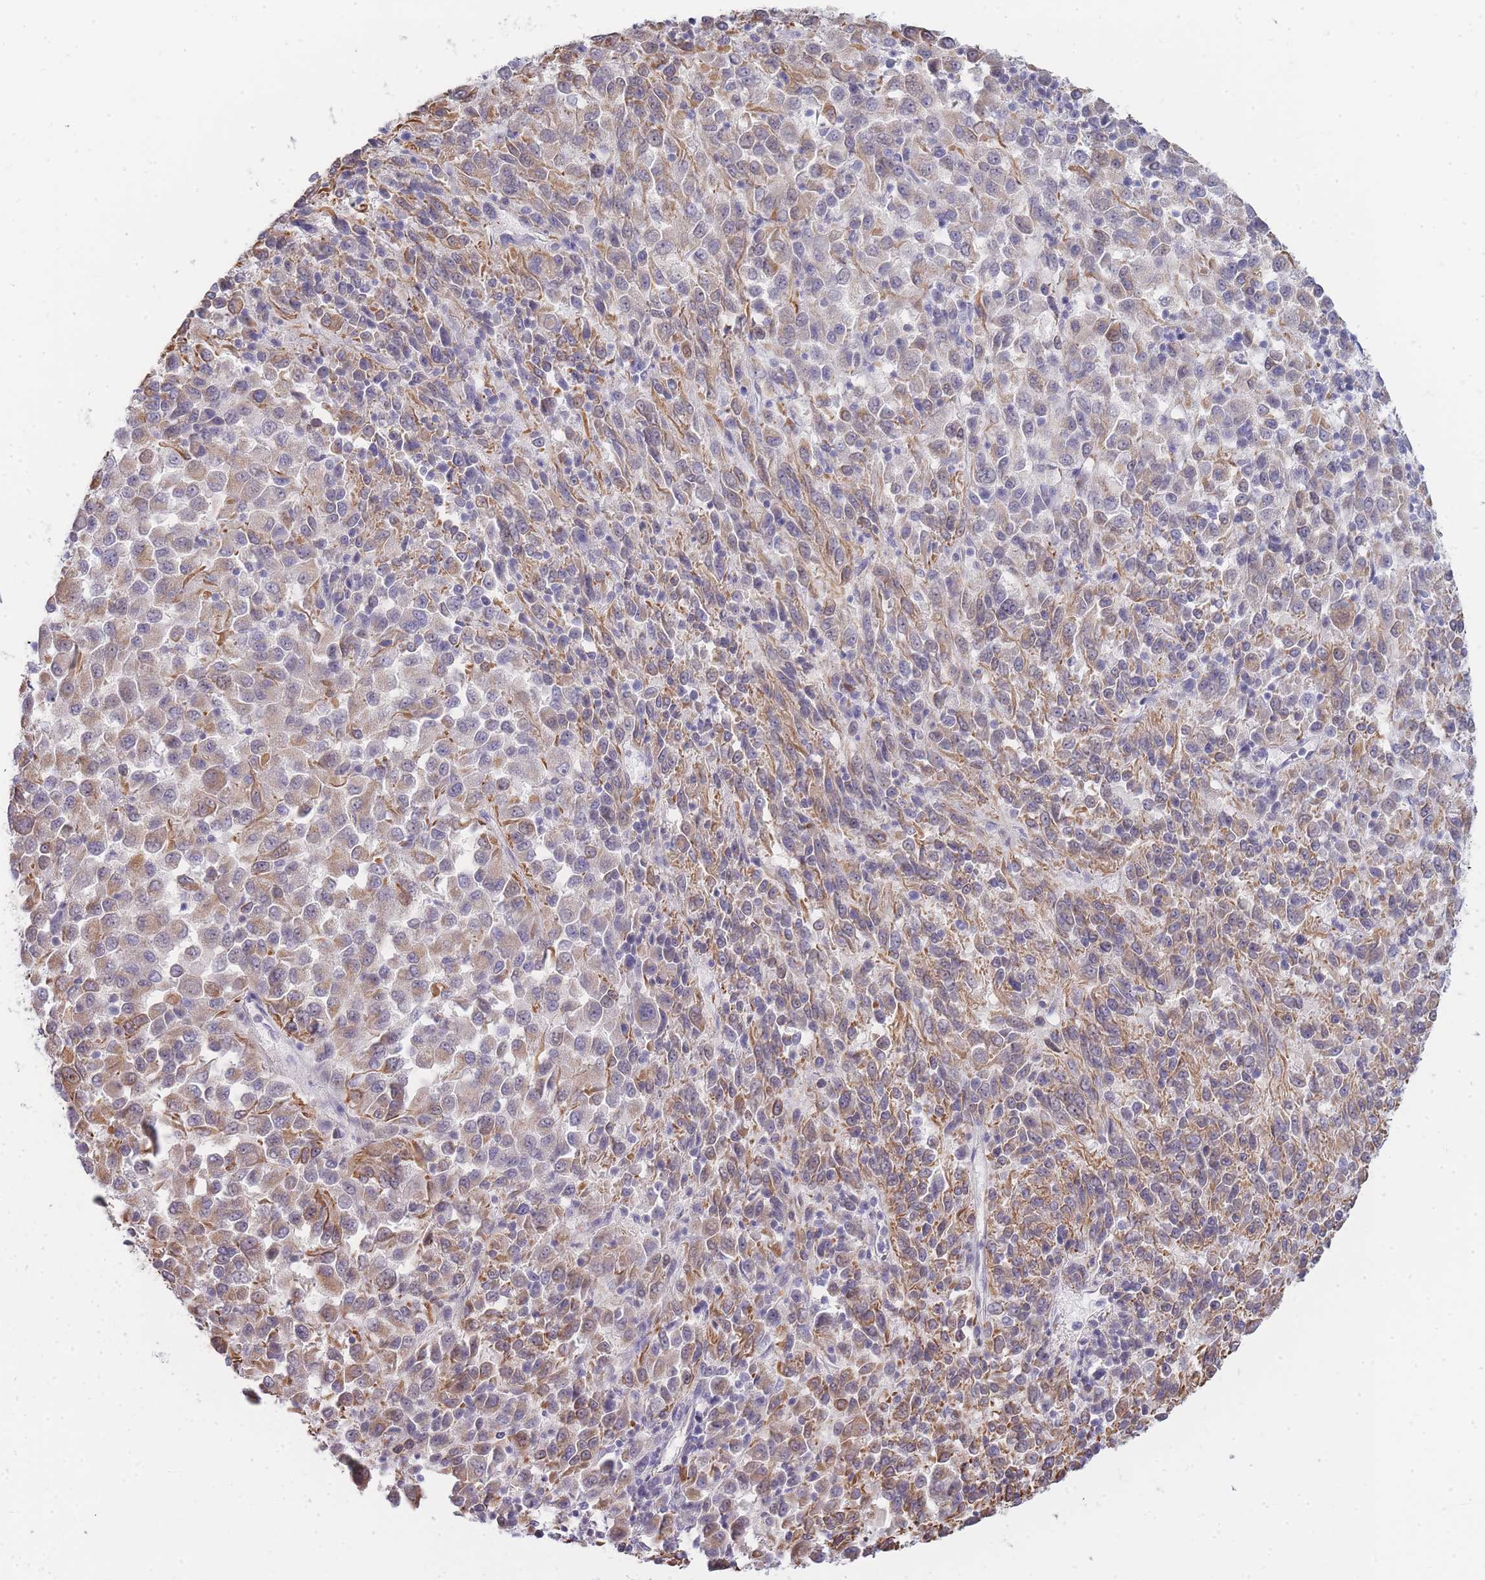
{"staining": {"intensity": "moderate", "quantity": "25%-75%", "location": "cytoplasmic/membranous"}, "tissue": "melanoma", "cell_type": "Tumor cells", "image_type": "cancer", "snomed": [{"axis": "morphology", "description": "Malignant melanoma, Metastatic site"}, {"axis": "topography", "description": "Lung"}], "caption": "Immunohistochemistry (IHC) (DAB) staining of human melanoma exhibits moderate cytoplasmic/membranous protein expression in approximately 25%-75% of tumor cells. The protein is shown in brown color, while the nuclei are stained blue.", "gene": "C19orf25", "patient": {"sex": "male", "age": 64}}